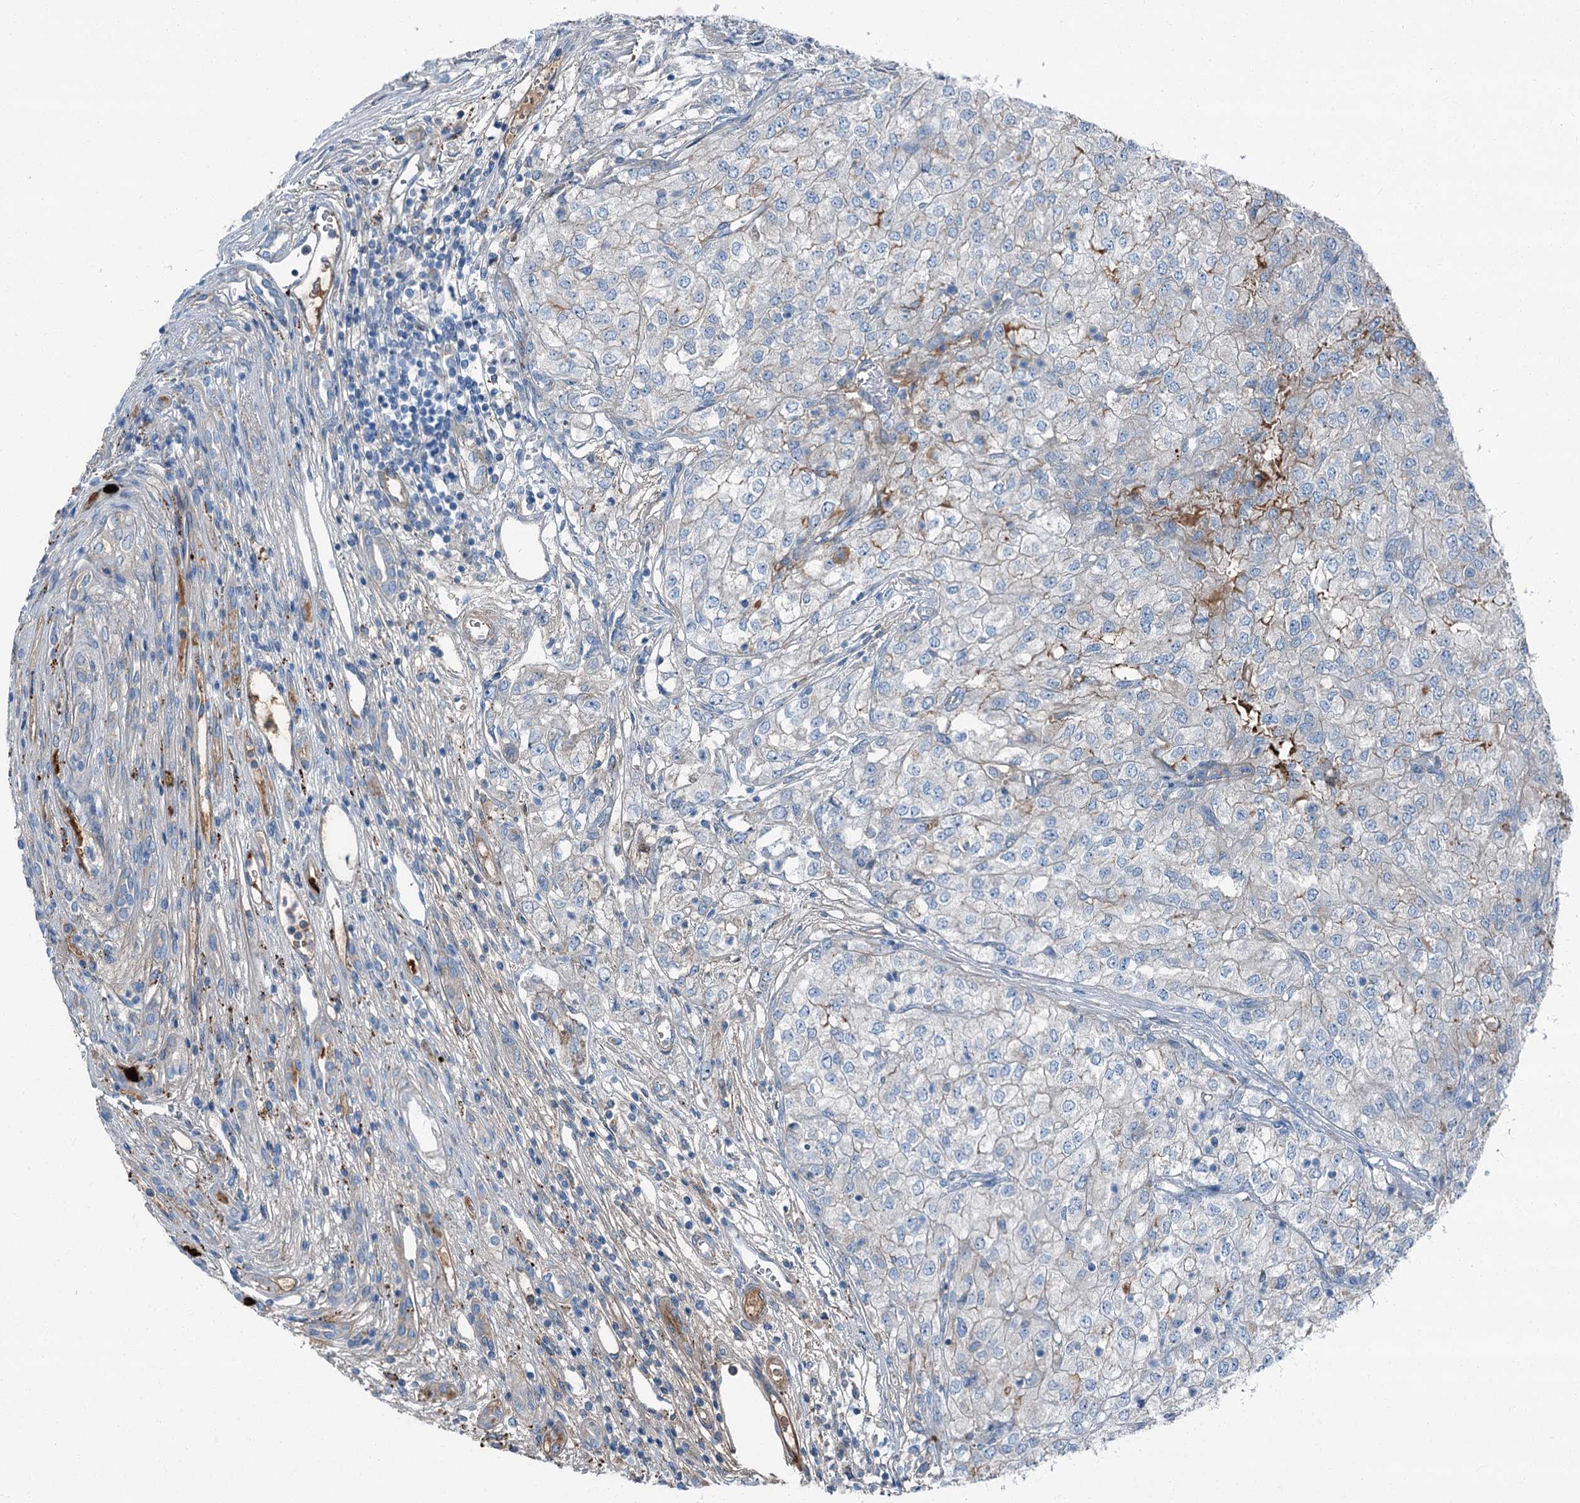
{"staining": {"intensity": "moderate", "quantity": "<25%", "location": "cytoplasmic/membranous"}, "tissue": "renal cancer", "cell_type": "Tumor cells", "image_type": "cancer", "snomed": [{"axis": "morphology", "description": "Adenocarcinoma, NOS"}, {"axis": "topography", "description": "Kidney"}], "caption": "Renal adenocarcinoma stained with DAB (3,3'-diaminobenzidine) IHC shows low levels of moderate cytoplasmic/membranous expression in about <25% of tumor cells.", "gene": "AXL", "patient": {"sex": "female", "age": 54}}